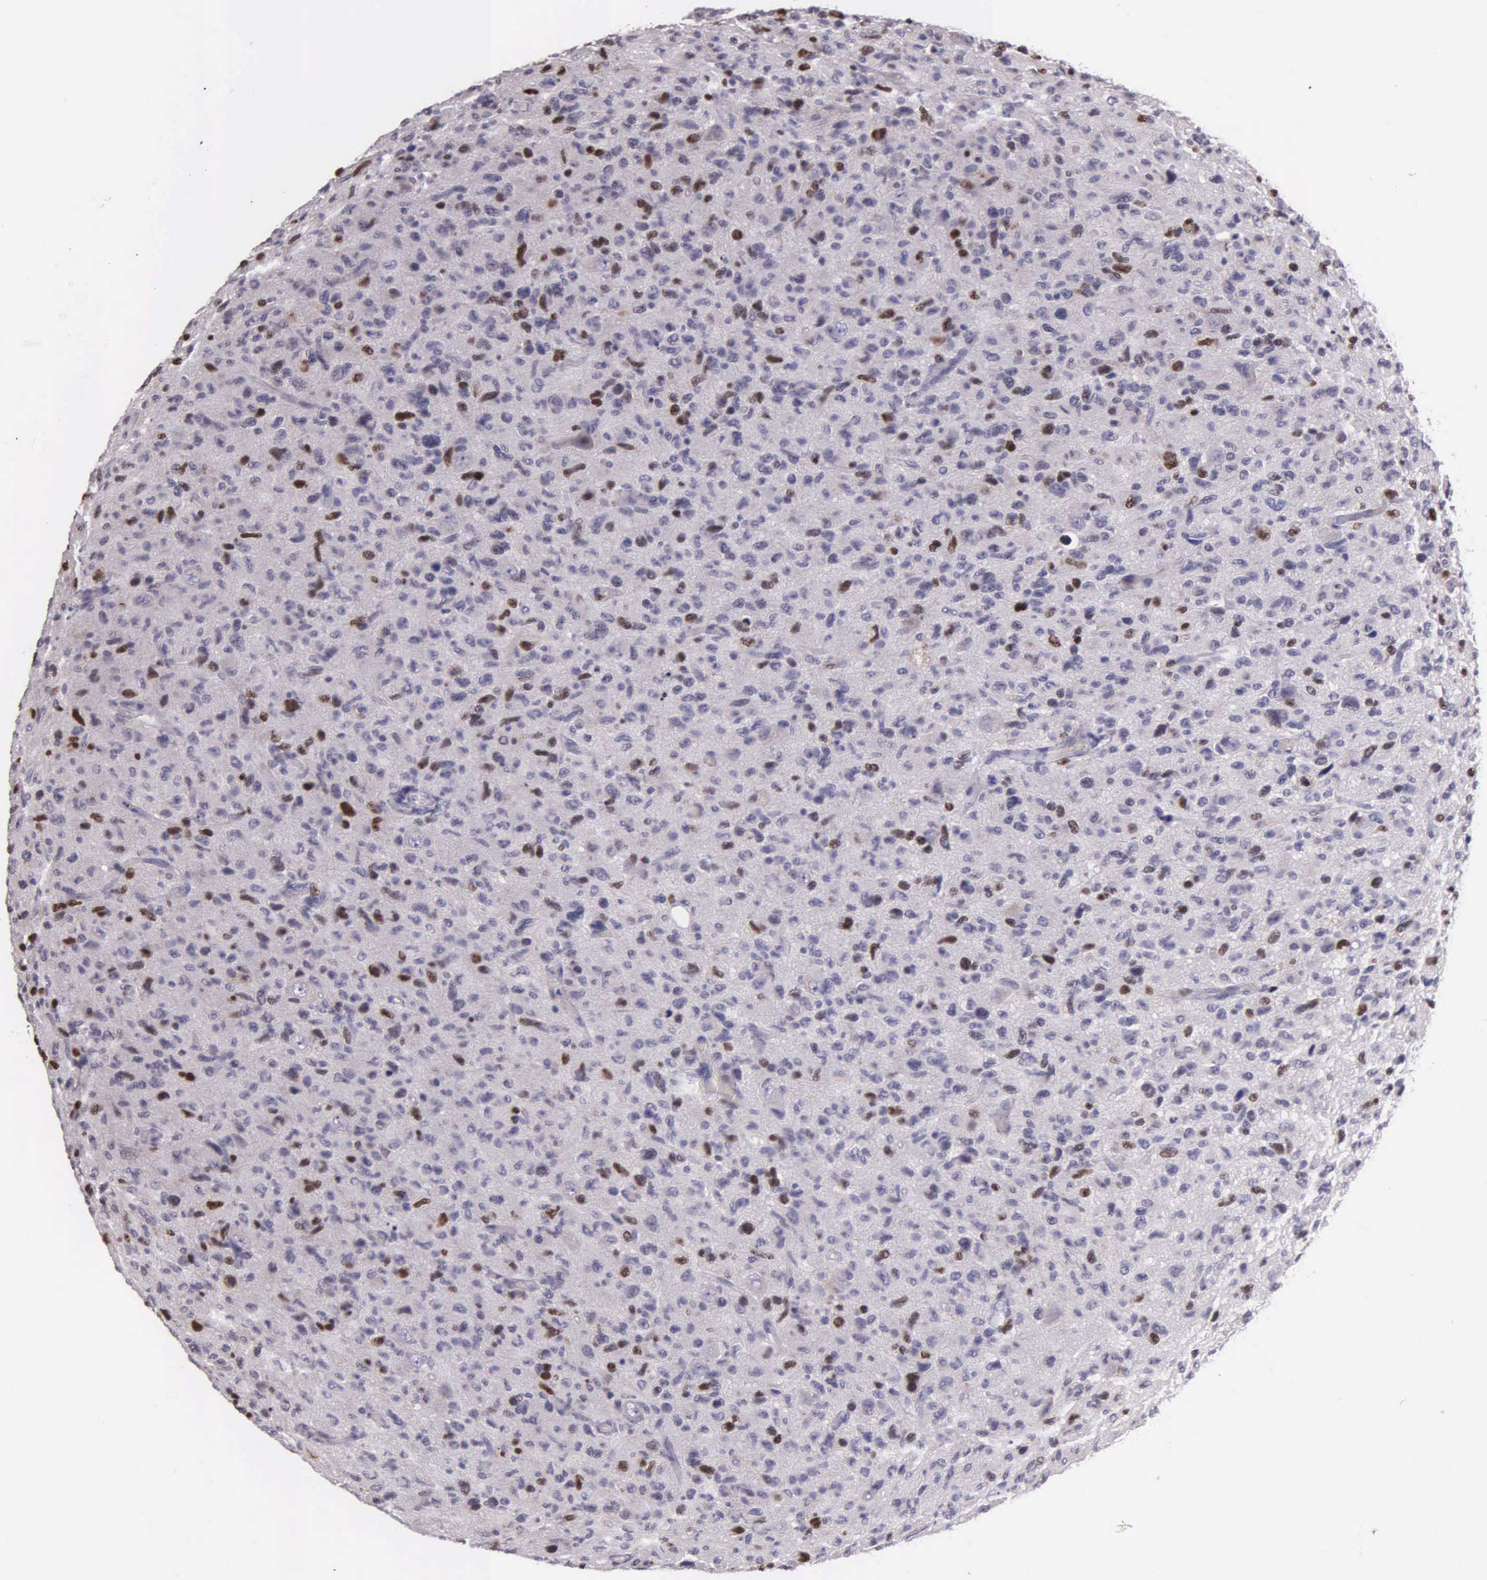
{"staining": {"intensity": "moderate", "quantity": "<25%", "location": "nuclear"}, "tissue": "glioma", "cell_type": "Tumor cells", "image_type": "cancer", "snomed": [{"axis": "morphology", "description": "Glioma, malignant, High grade"}, {"axis": "topography", "description": "Brain"}], "caption": "A brown stain highlights moderate nuclear staining of a protein in glioma tumor cells. The protein is stained brown, and the nuclei are stained in blue (DAB (3,3'-diaminobenzidine) IHC with brightfield microscopy, high magnification).", "gene": "MCM5", "patient": {"sex": "female", "age": 60}}